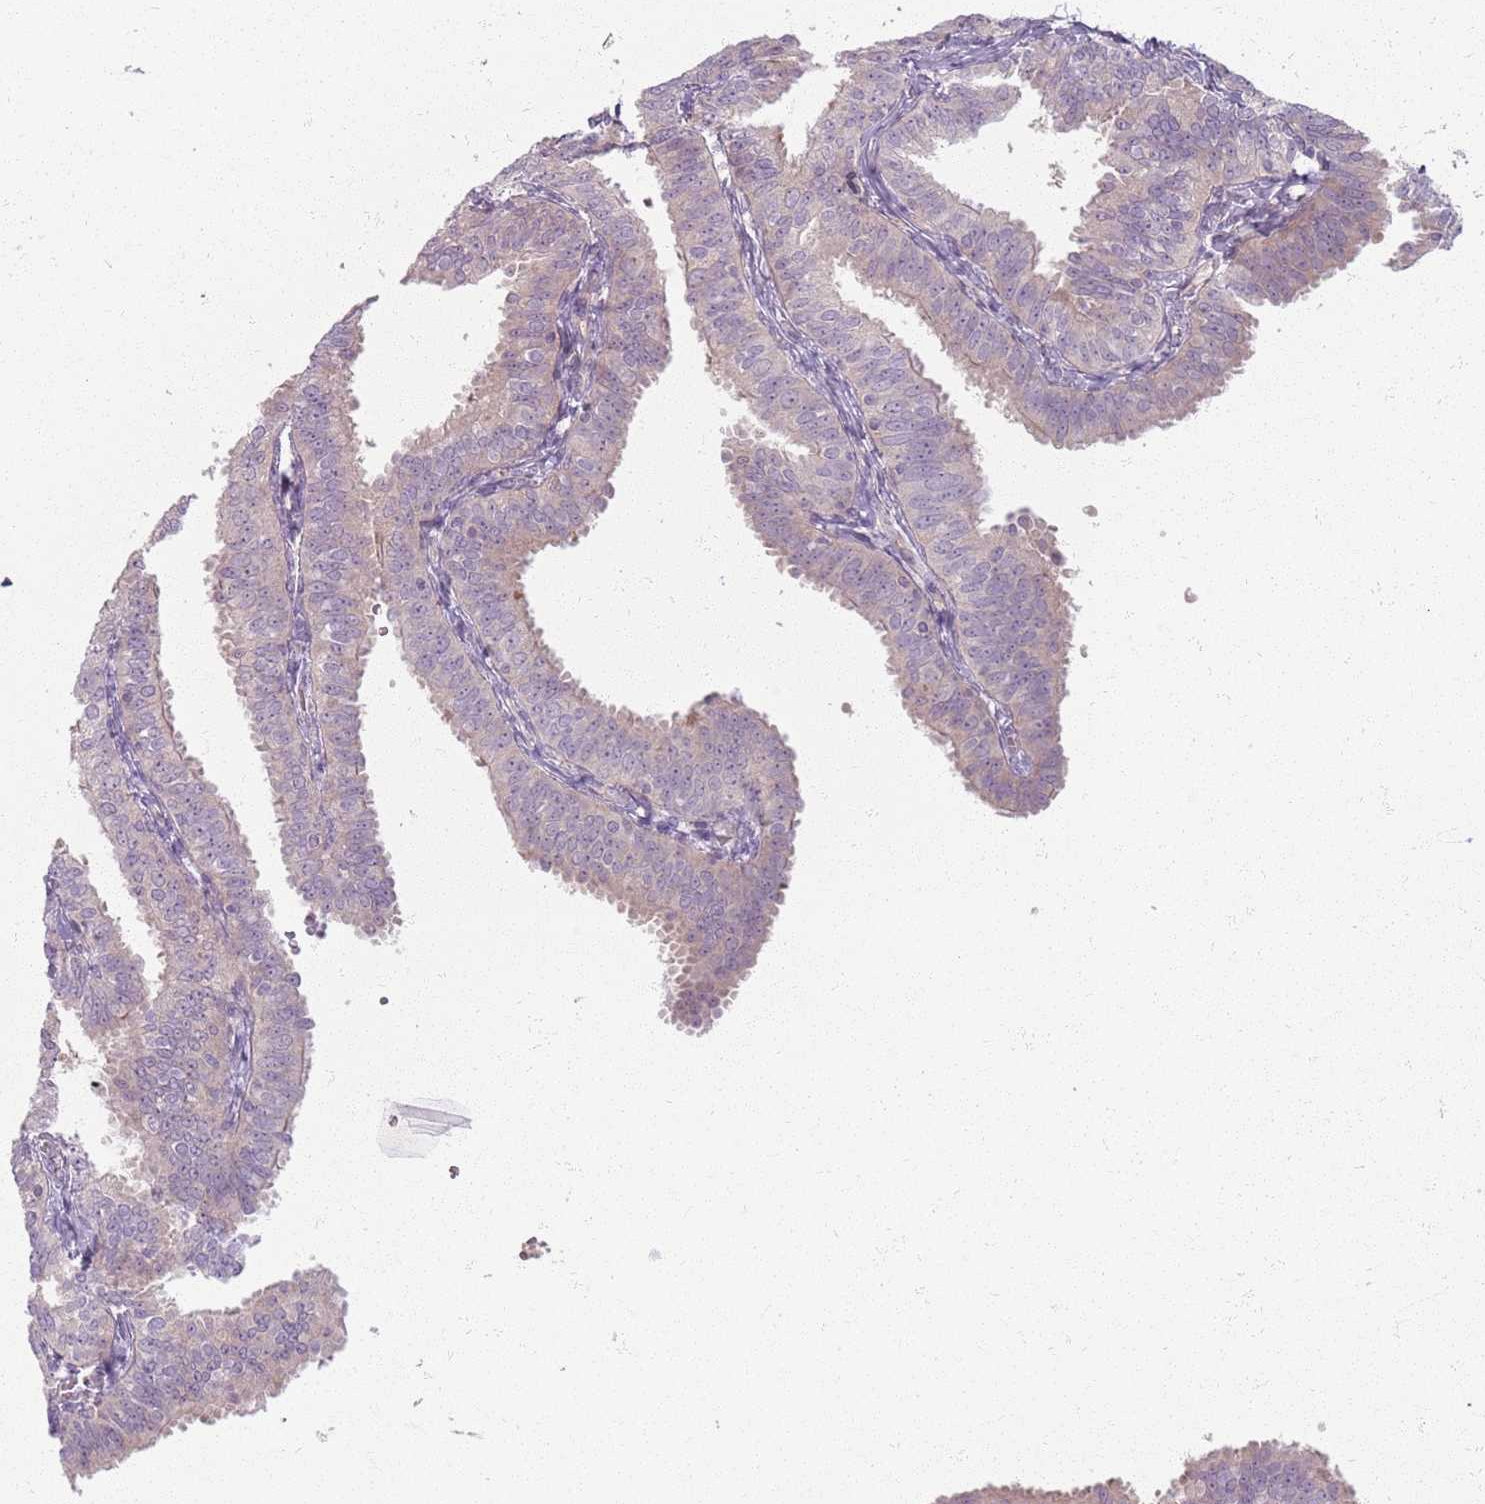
{"staining": {"intensity": "negative", "quantity": "none", "location": "none"}, "tissue": "fallopian tube", "cell_type": "Glandular cells", "image_type": "normal", "snomed": [{"axis": "morphology", "description": "Normal tissue, NOS"}, {"axis": "topography", "description": "Fallopian tube"}], "caption": "Unremarkable fallopian tube was stained to show a protein in brown. There is no significant positivity in glandular cells.", "gene": "ZDHHC2", "patient": {"sex": "female", "age": 35}}